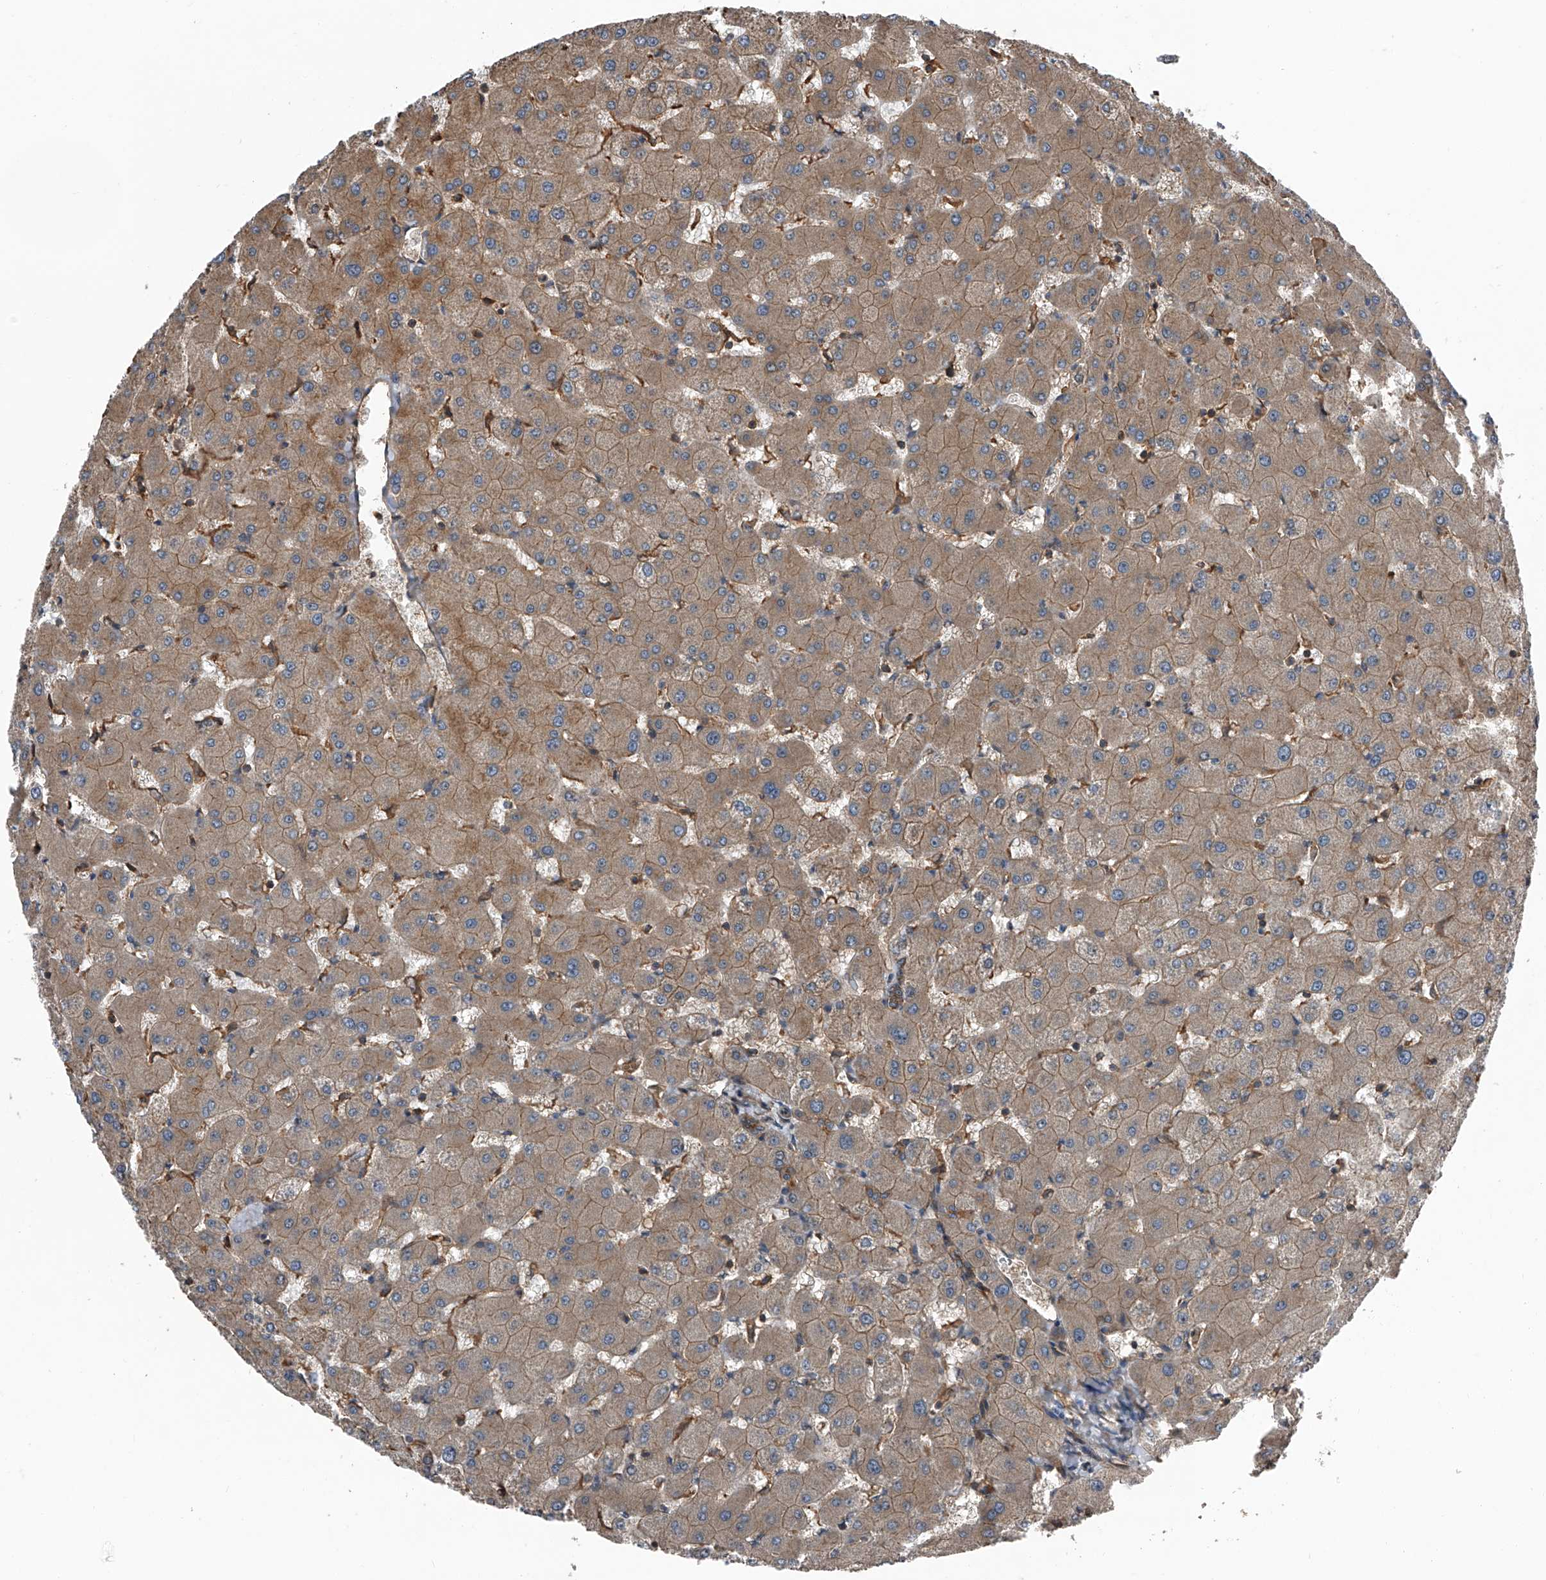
{"staining": {"intensity": "weak", "quantity": ">75%", "location": "cytoplasmic/membranous"}, "tissue": "liver", "cell_type": "Cholangiocytes", "image_type": "normal", "snomed": [{"axis": "morphology", "description": "Normal tissue, NOS"}, {"axis": "topography", "description": "Liver"}], "caption": "An immunohistochemistry (IHC) photomicrograph of unremarkable tissue is shown. Protein staining in brown highlights weak cytoplasmic/membranous positivity in liver within cholangiocytes.", "gene": "KCNJ2", "patient": {"sex": "female", "age": 63}}